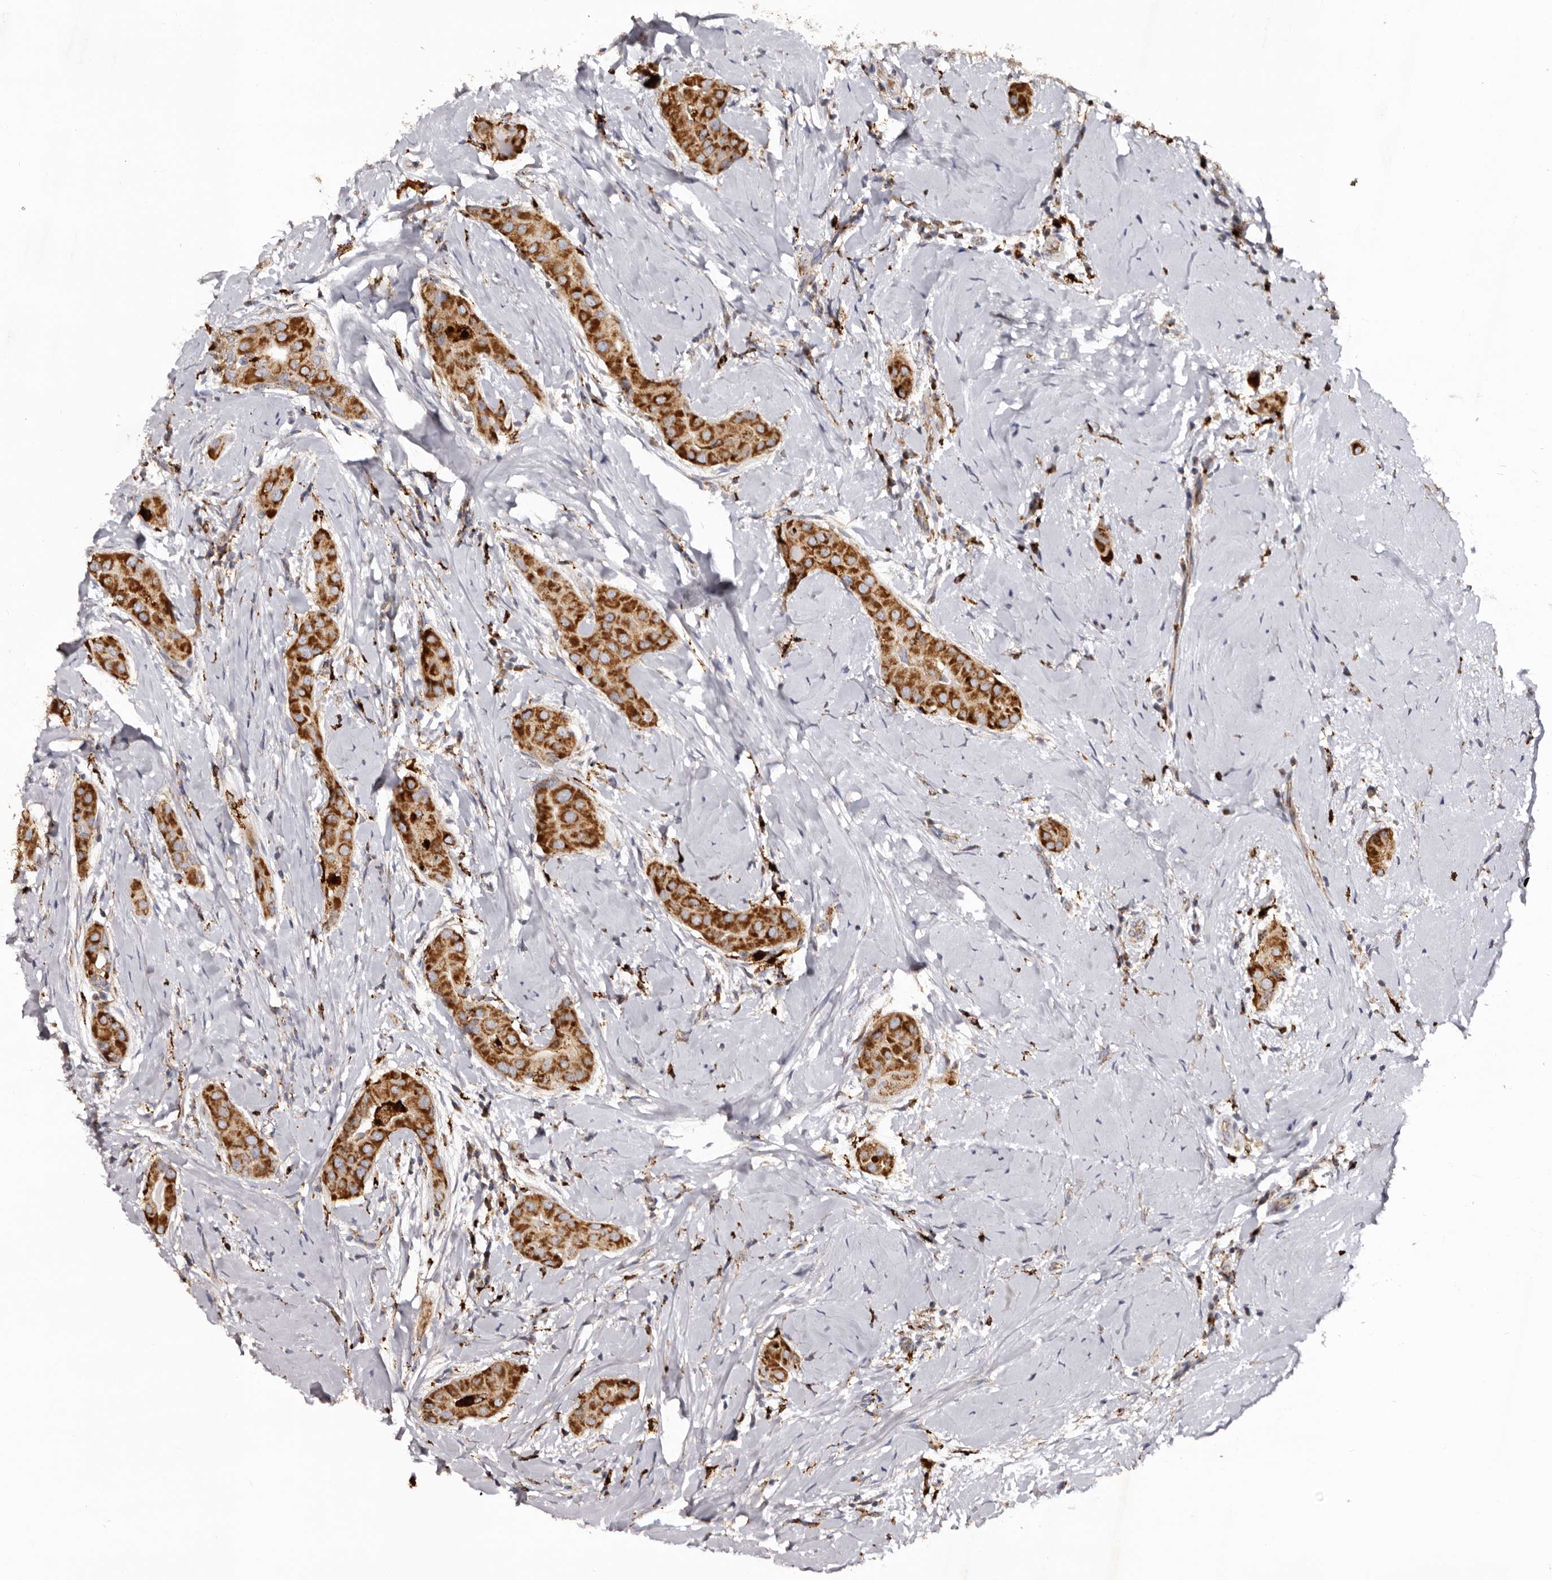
{"staining": {"intensity": "strong", "quantity": ">75%", "location": "cytoplasmic/membranous"}, "tissue": "thyroid cancer", "cell_type": "Tumor cells", "image_type": "cancer", "snomed": [{"axis": "morphology", "description": "Papillary adenocarcinoma, NOS"}, {"axis": "topography", "description": "Thyroid gland"}], "caption": "Immunohistochemical staining of papillary adenocarcinoma (thyroid) demonstrates high levels of strong cytoplasmic/membranous staining in about >75% of tumor cells. Using DAB (3,3'-diaminobenzidine) (brown) and hematoxylin (blue) stains, captured at high magnification using brightfield microscopy.", "gene": "MECR", "patient": {"sex": "male", "age": 33}}